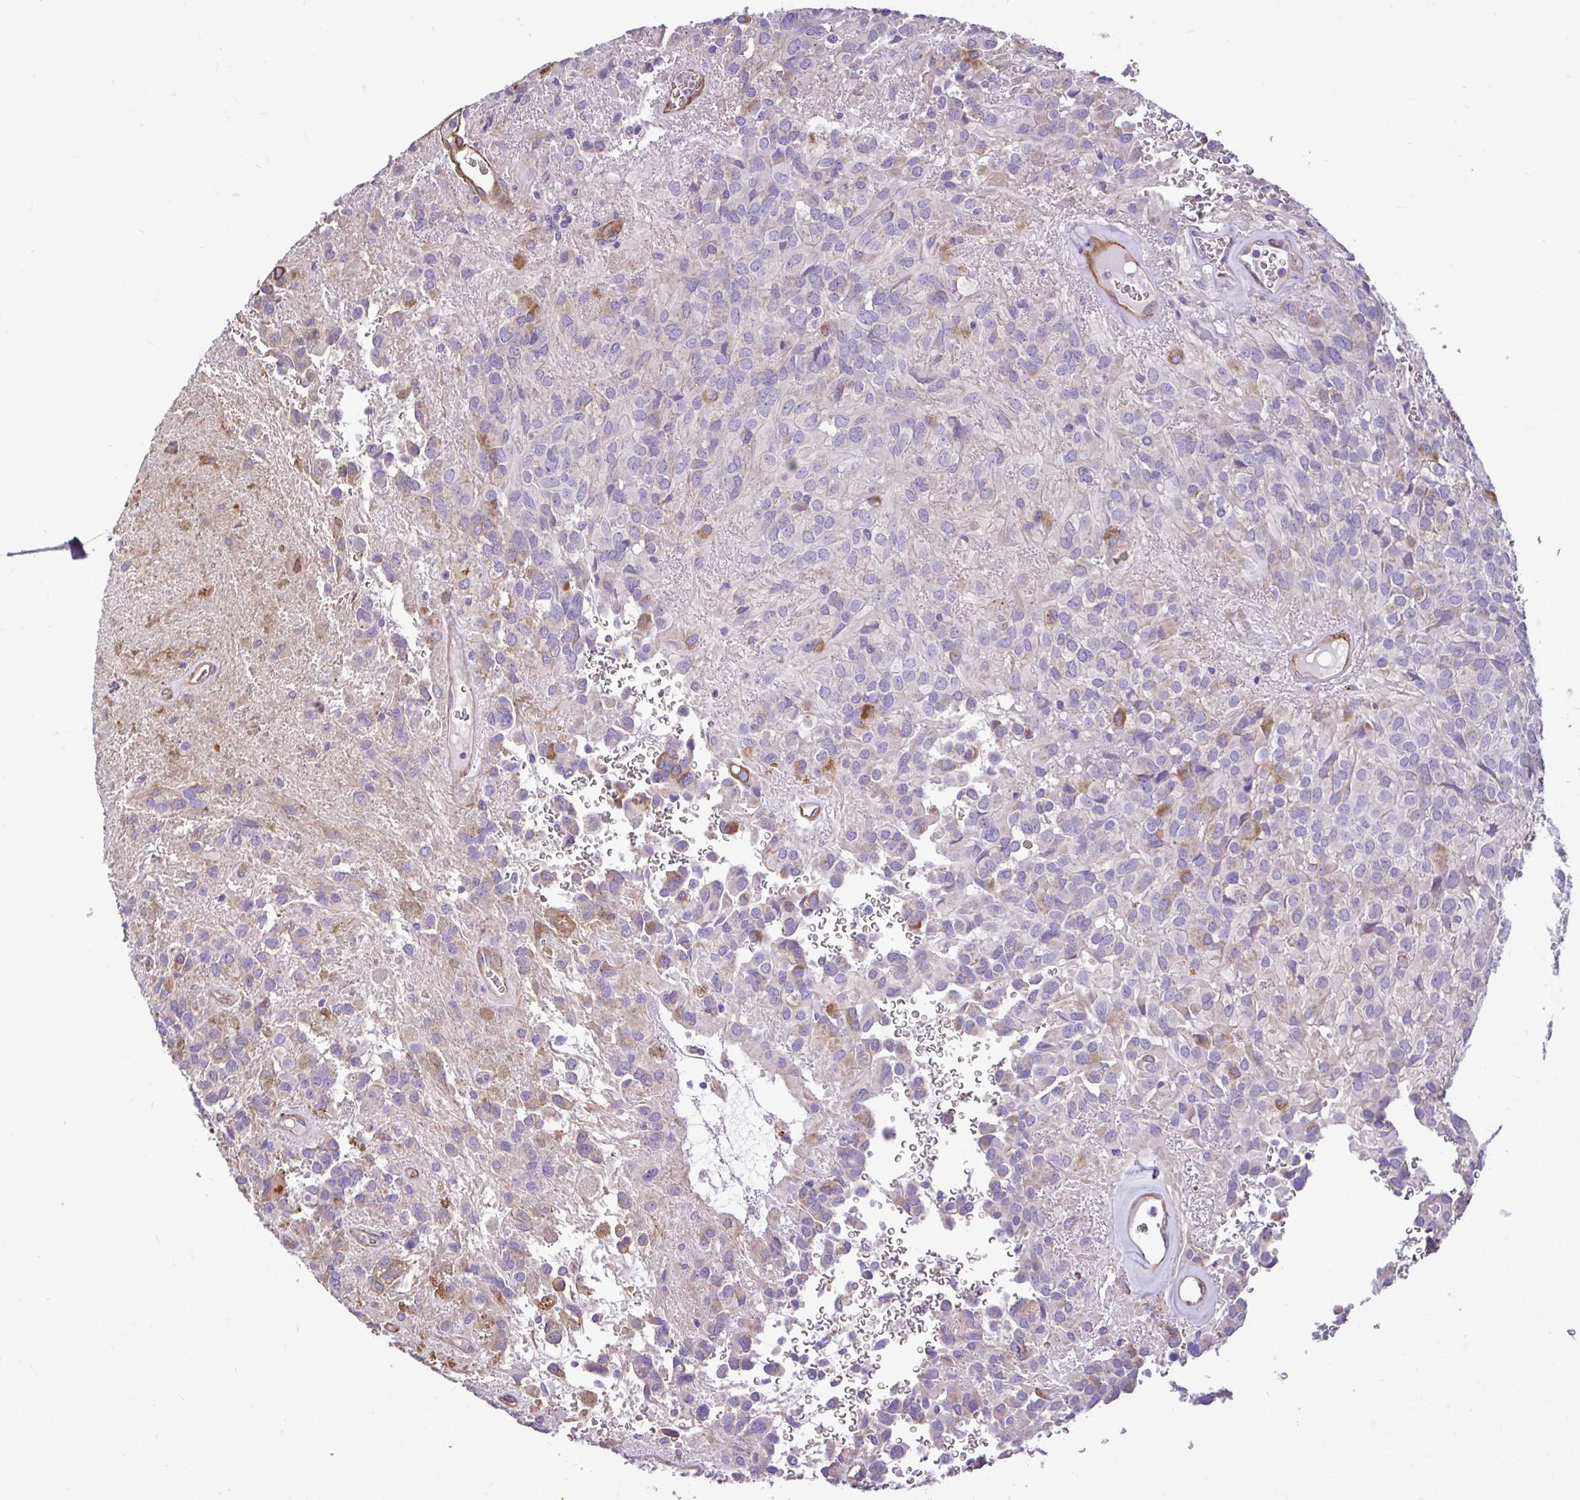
{"staining": {"intensity": "moderate", "quantity": "<25%", "location": "cytoplasmic/membranous"}, "tissue": "glioma", "cell_type": "Tumor cells", "image_type": "cancer", "snomed": [{"axis": "morphology", "description": "Glioma, malignant, Low grade"}, {"axis": "topography", "description": "Brain"}], "caption": "Immunohistochemistry (IHC) (DAB) staining of human malignant glioma (low-grade) exhibits moderate cytoplasmic/membranous protein staining in about <25% of tumor cells.", "gene": "PTPRK", "patient": {"sex": "male", "age": 56}}